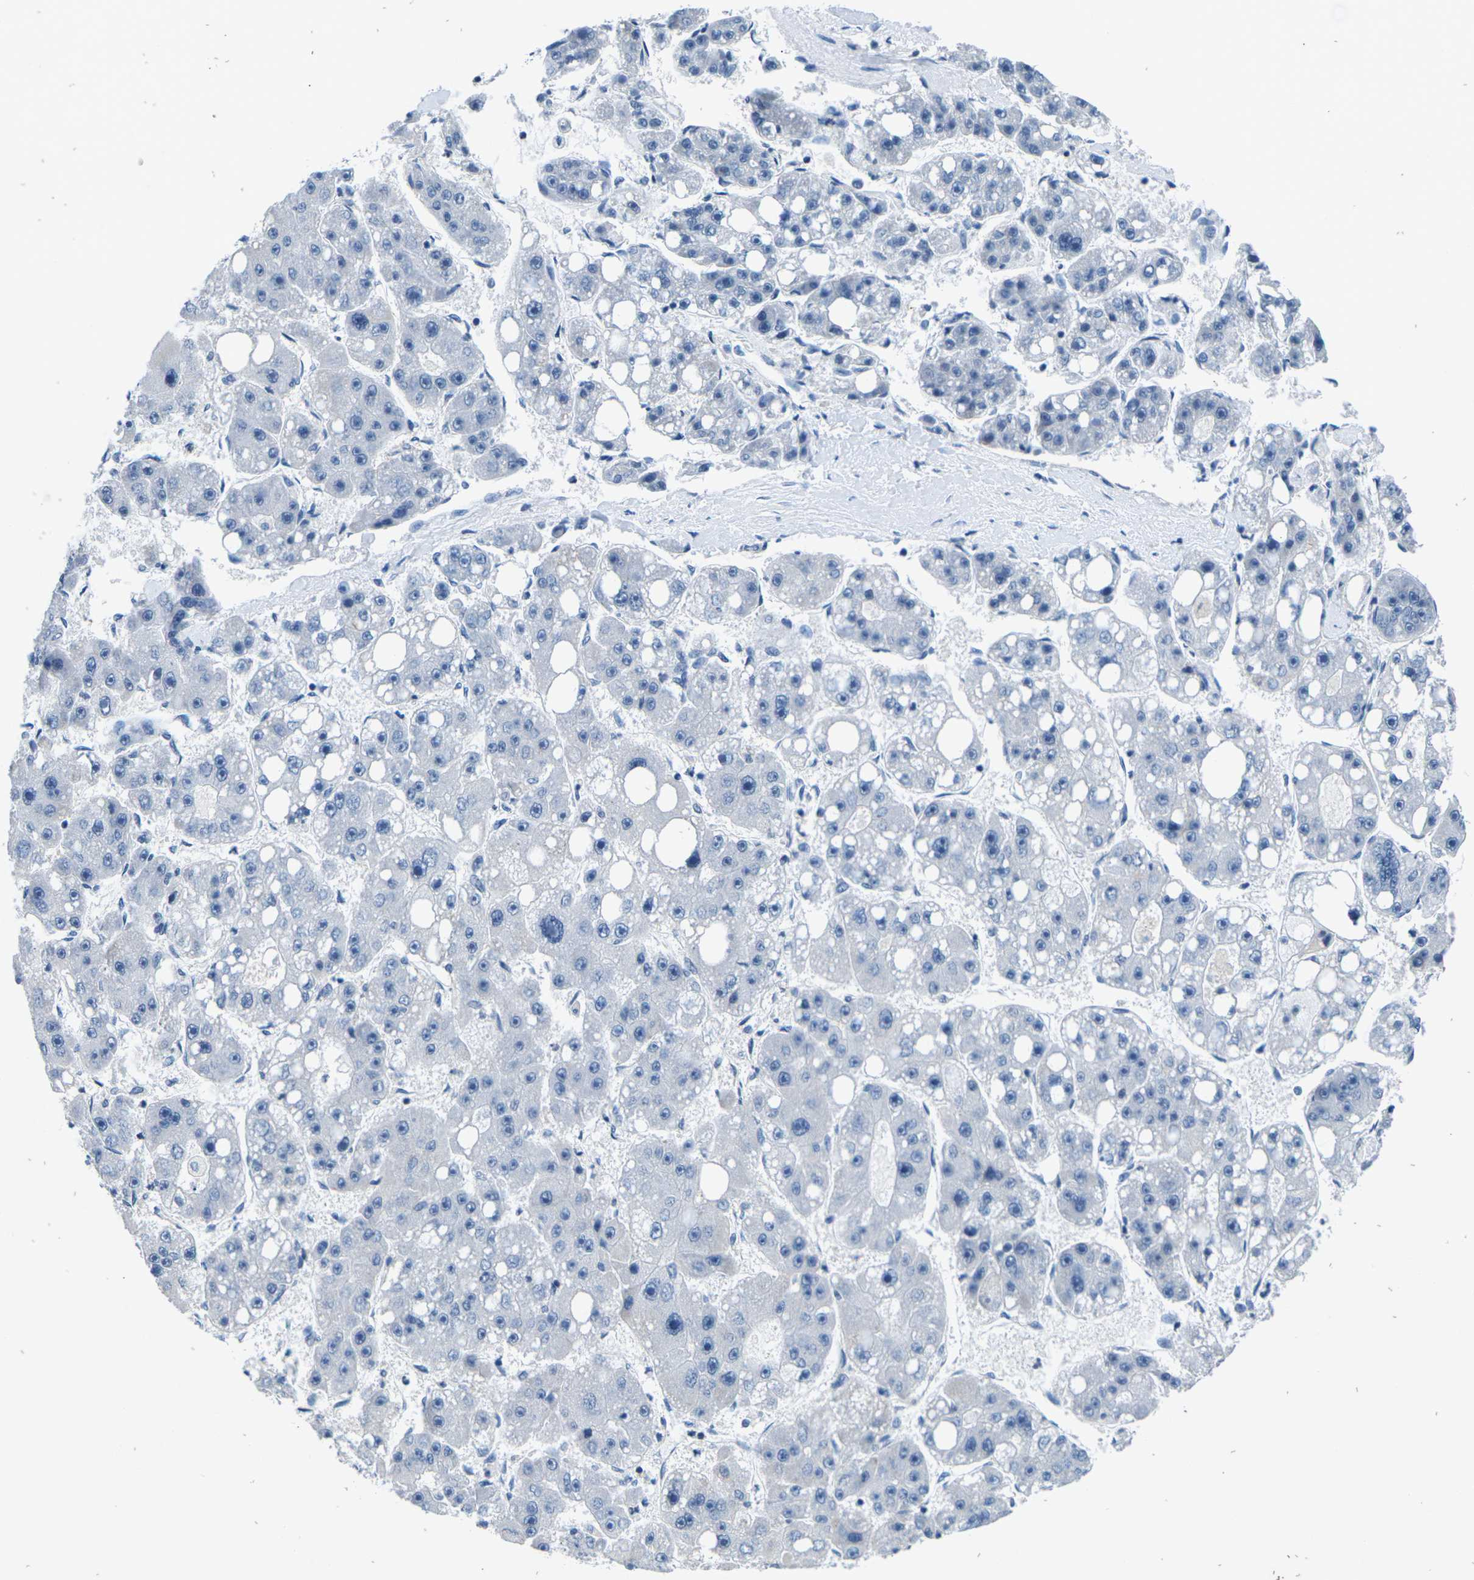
{"staining": {"intensity": "negative", "quantity": "none", "location": "none"}, "tissue": "liver cancer", "cell_type": "Tumor cells", "image_type": "cancer", "snomed": [{"axis": "morphology", "description": "Carcinoma, Hepatocellular, NOS"}, {"axis": "topography", "description": "Liver"}], "caption": "This is an immunohistochemistry (IHC) histopathology image of liver cancer. There is no expression in tumor cells.", "gene": "UMOD", "patient": {"sex": "female", "age": 61}}